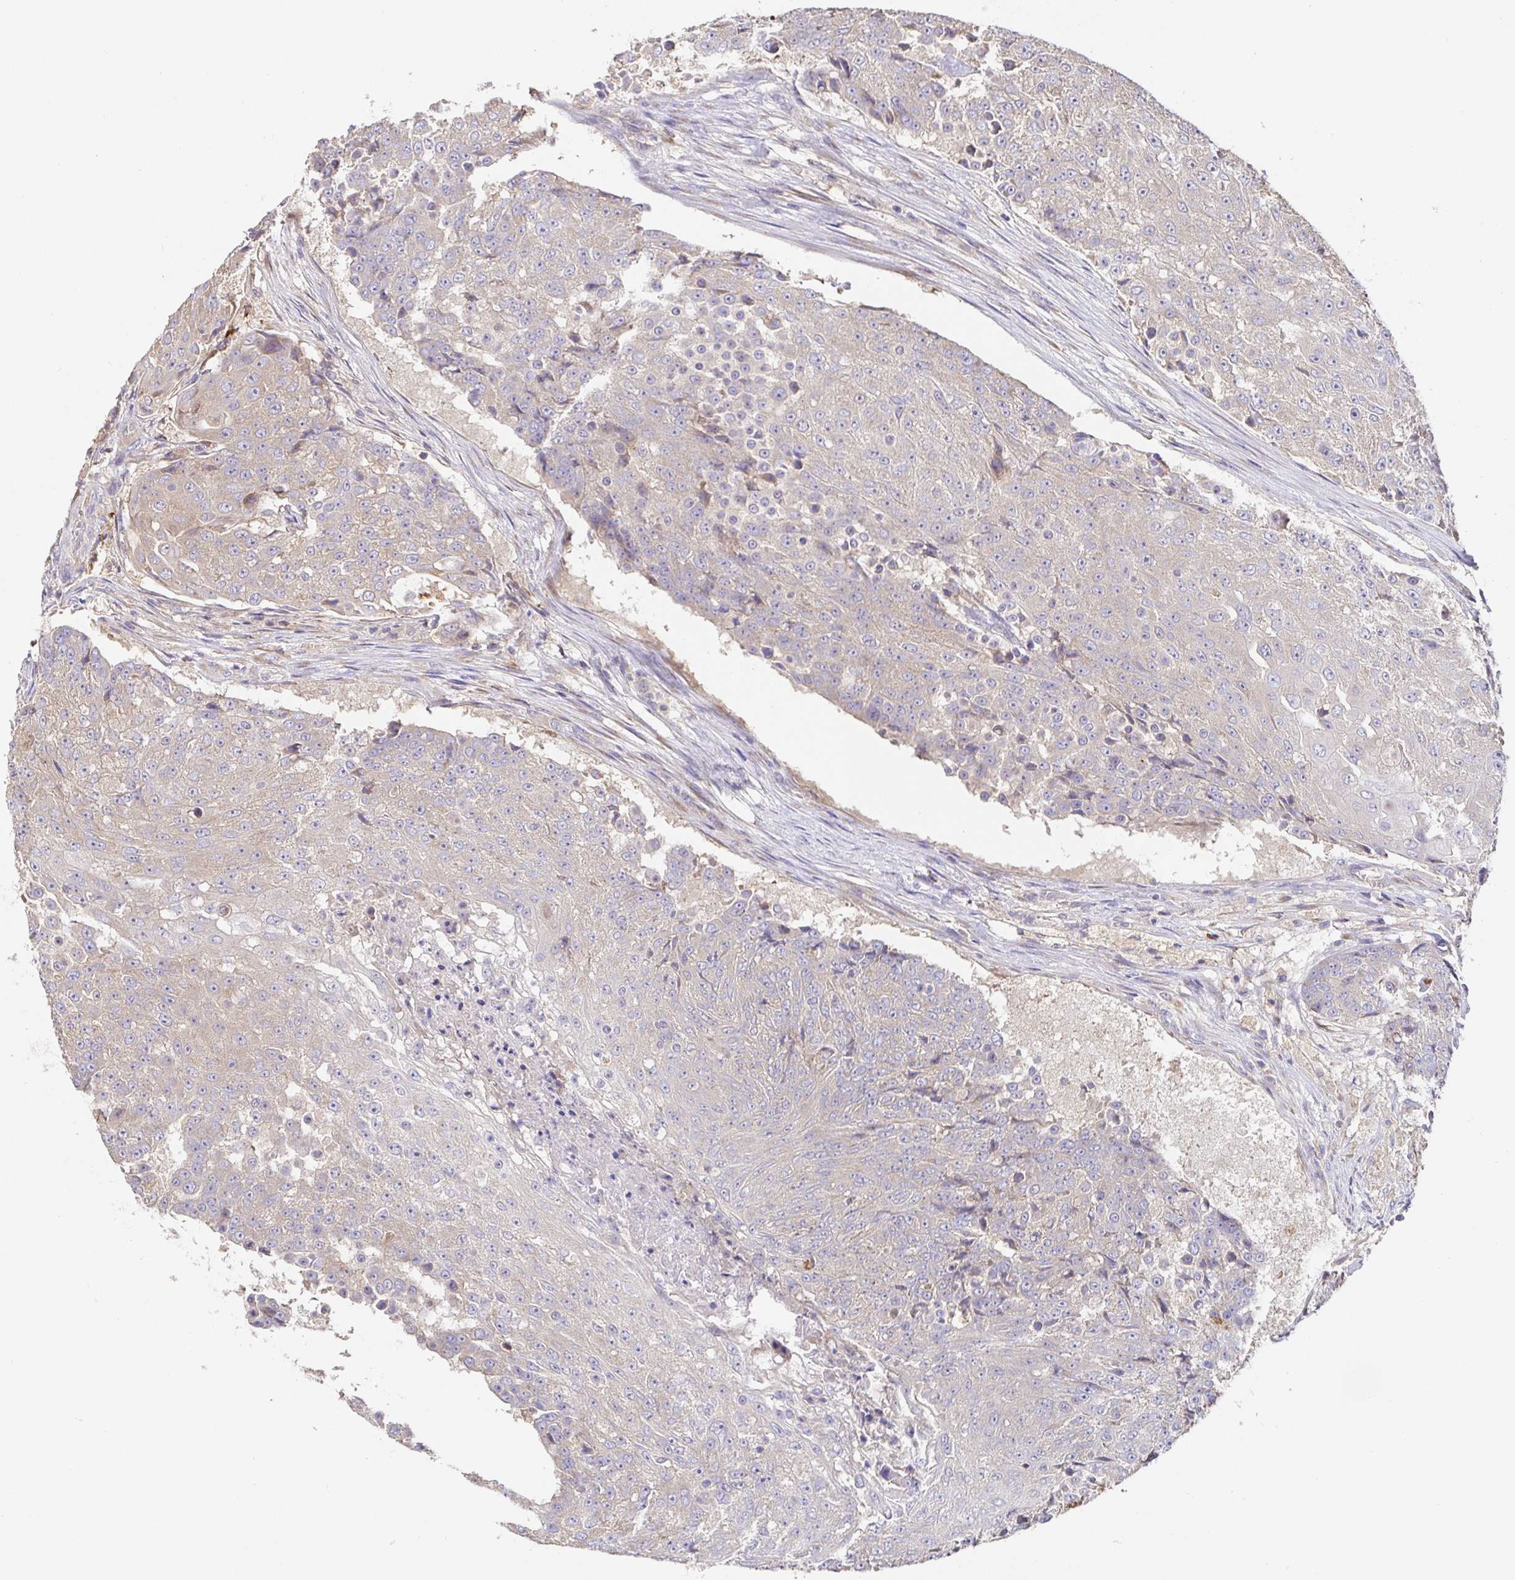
{"staining": {"intensity": "negative", "quantity": "none", "location": "none"}, "tissue": "urothelial cancer", "cell_type": "Tumor cells", "image_type": "cancer", "snomed": [{"axis": "morphology", "description": "Urothelial carcinoma, High grade"}, {"axis": "topography", "description": "Urinary bladder"}], "caption": "Histopathology image shows no significant protein expression in tumor cells of high-grade urothelial carcinoma.", "gene": "HAGH", "patient": {"sex": "female", "age": 63}}